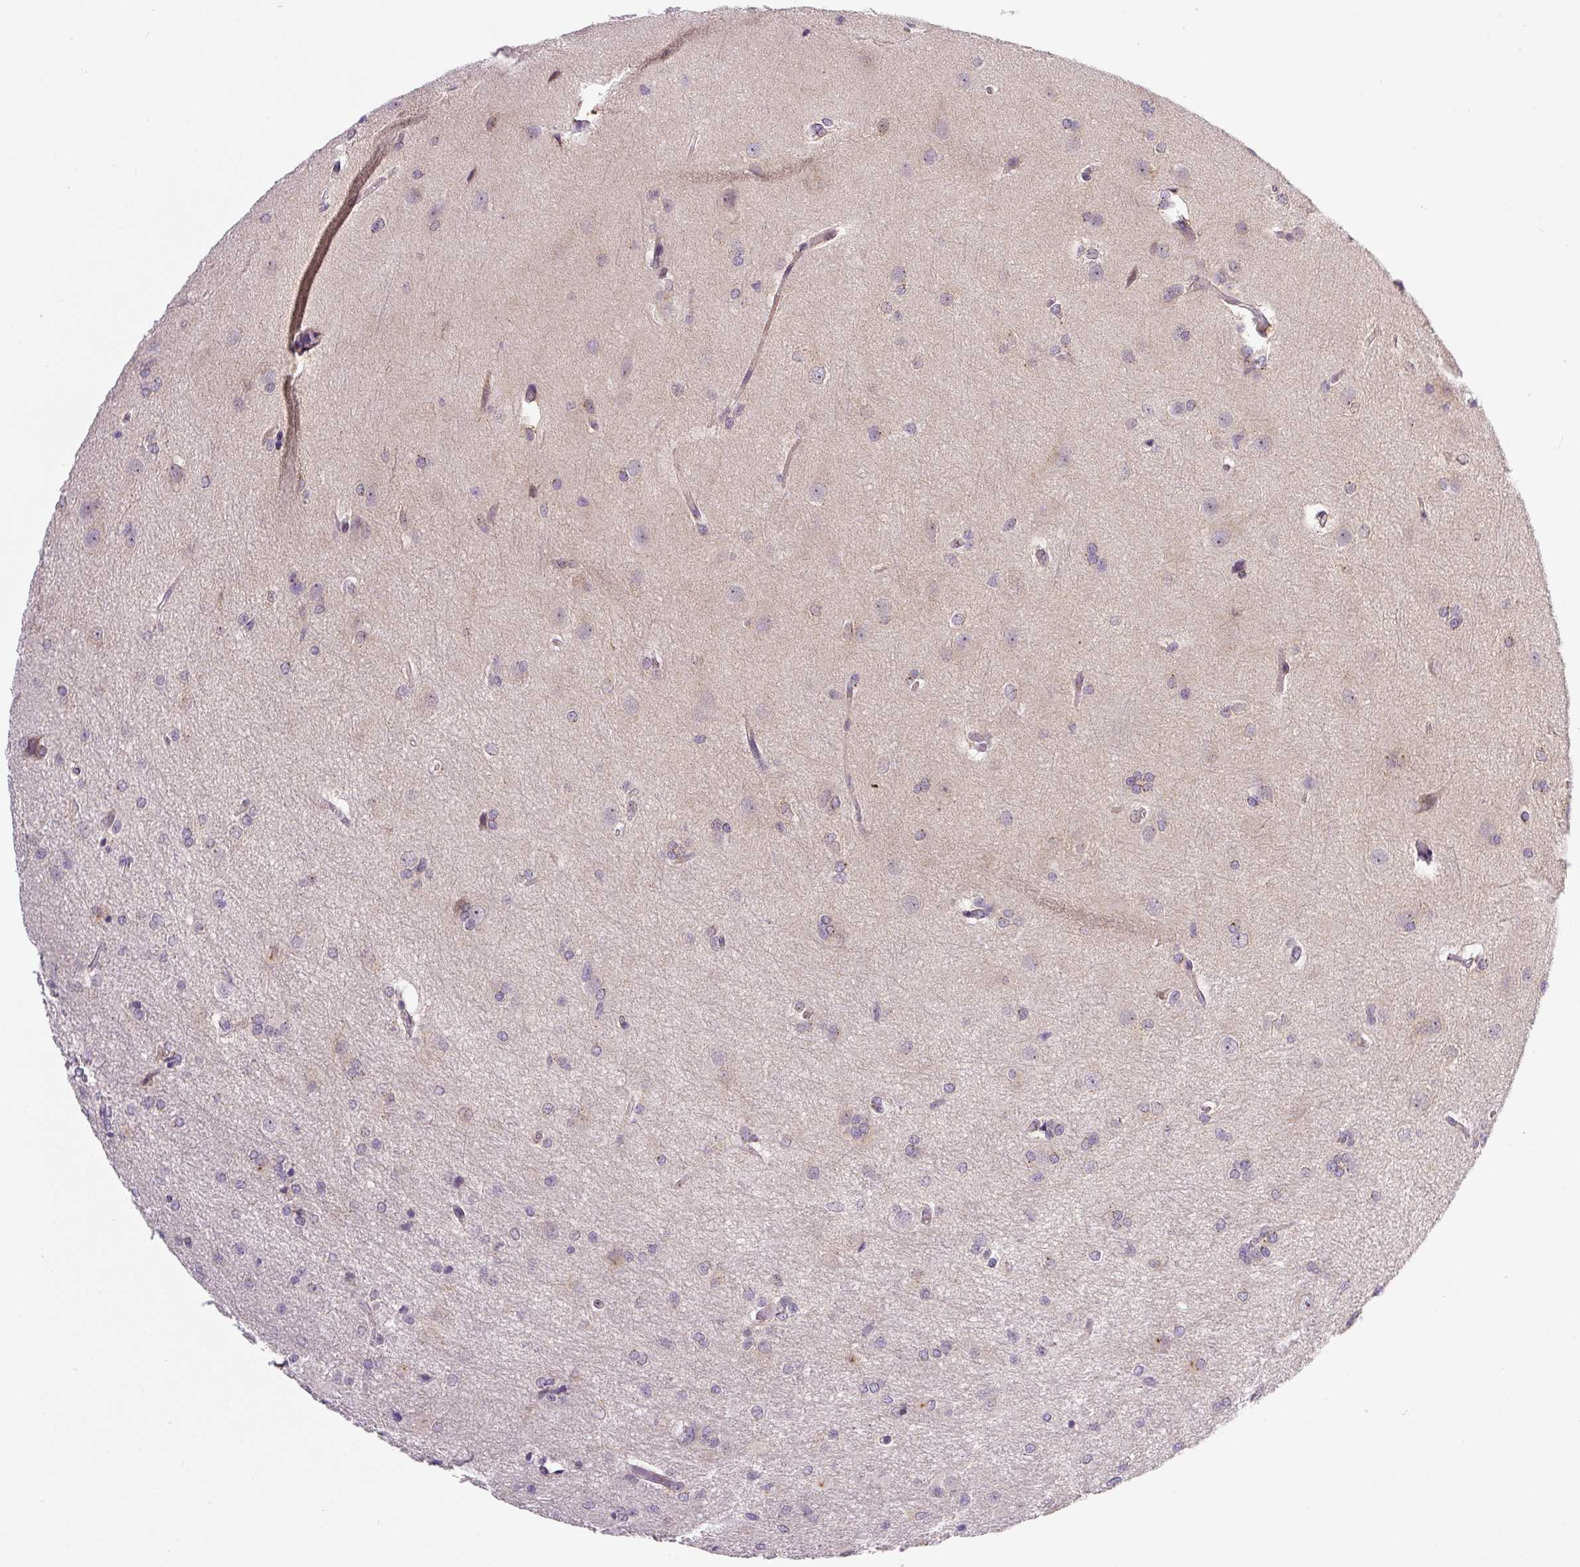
{"staining": {"intensity": "negative", "quantity": "none", "location": "none"}, "tissue": "glioma", "cell_type": "Tumor cells", "image_type": "cancer", "snomed": [{"axis": "morphology", "description": "Glioma, malignant, Low grade"}, {"axis": "topography", "description": "Brain"}], "caption": "Glioma stained for a protein using IHC exhibits no positivity tumor cells.", "gene": "PCM1", "patient": {"sex": "male", "age": 26}}